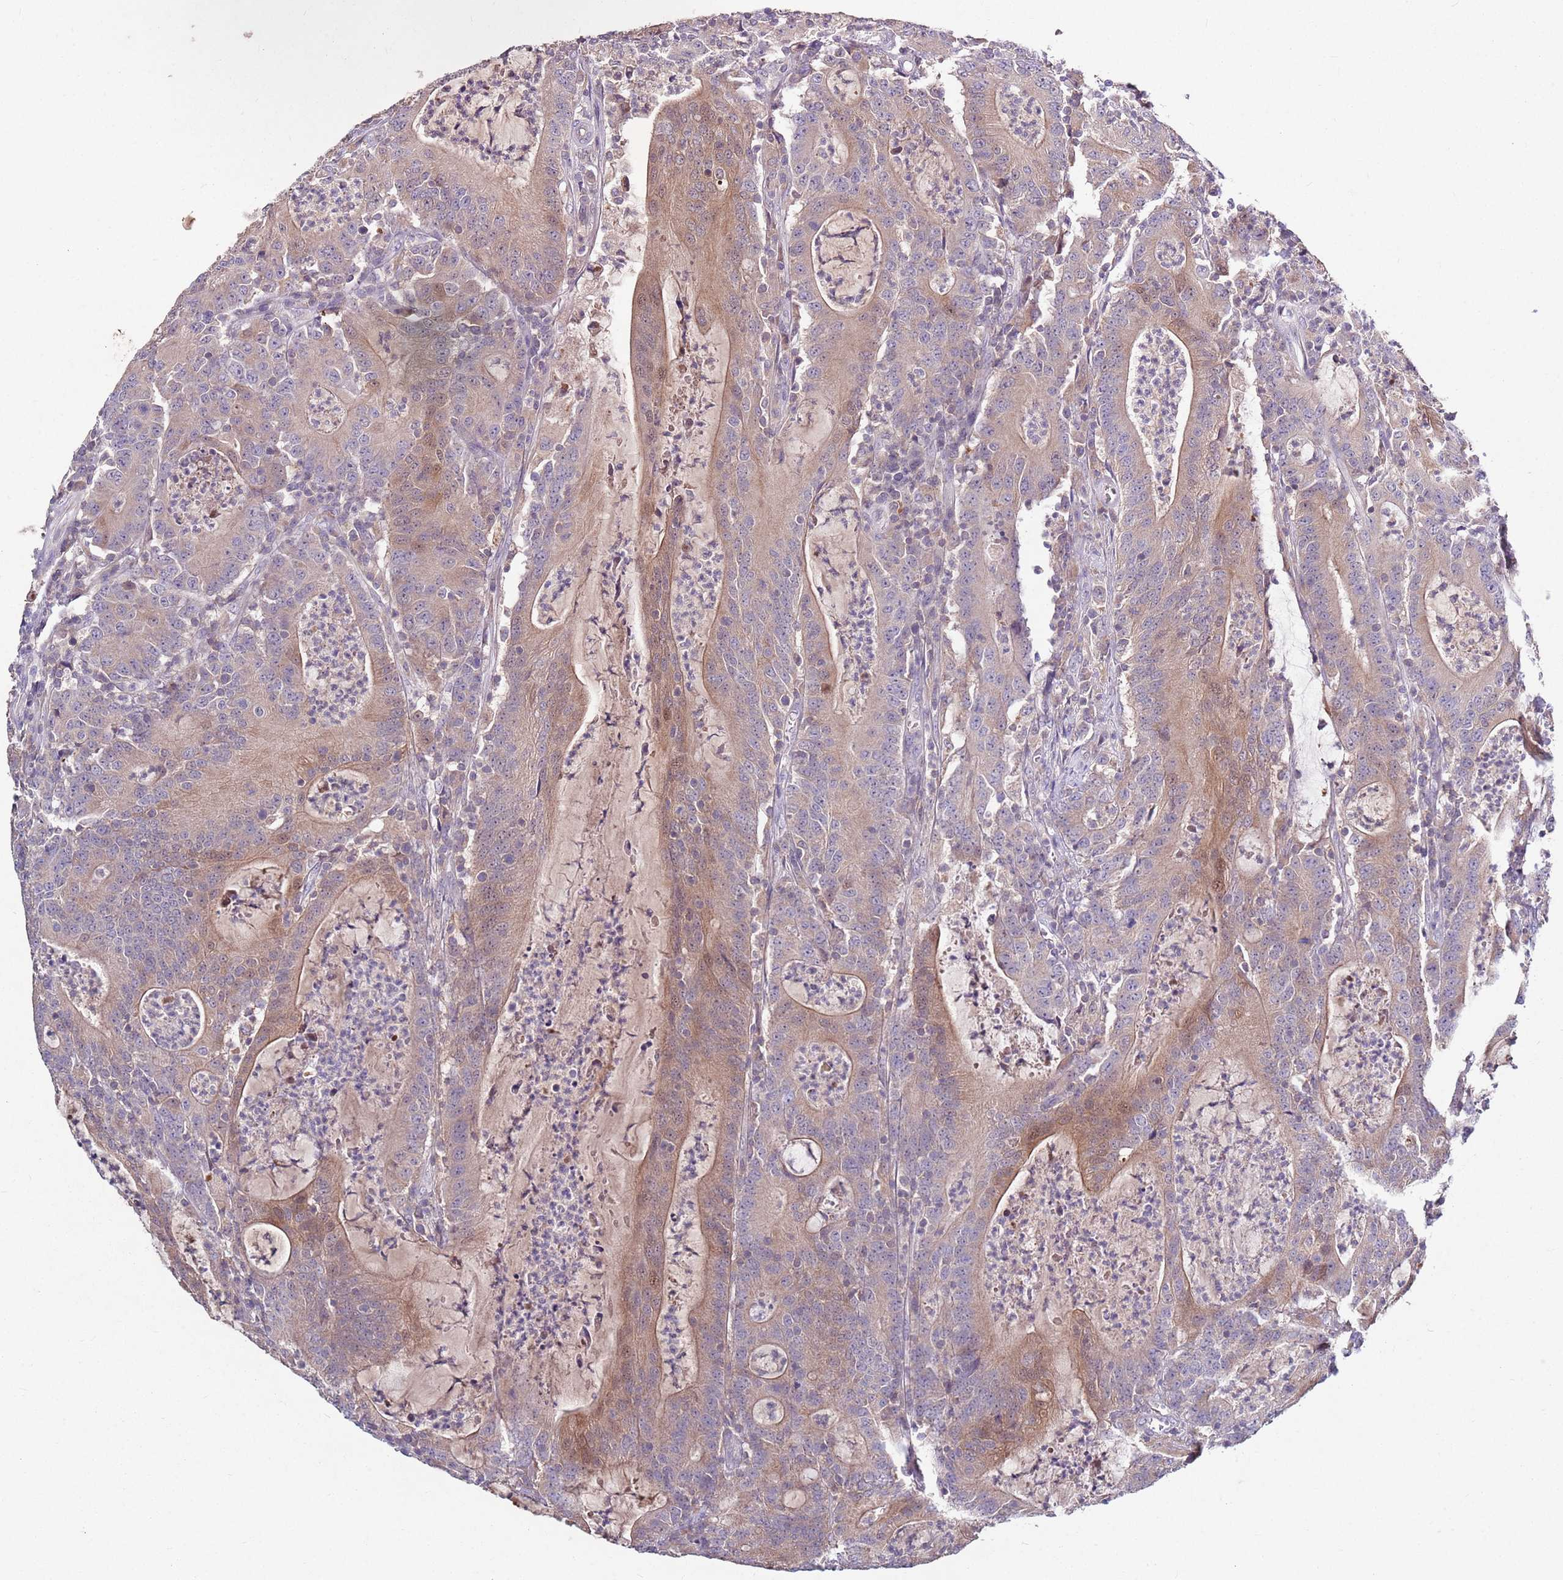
{"staining": {"intensity": "moderate", "quantity": "25%-75%", "location": "cytoplasmic/membranous,nuclear"}, "tissue": "colorectal cancer", "cell_type": "Tumor cells", "image_type": "cancer", "snomed": [{"axis": "morphology", "description": "Adenocarcinoma, NOS"}, {"axis": "topography", "description": "Colon"}], "caption": "High-magnification brightfield microscopy of adenocarcinoma (colorectal) stained with DAB (3,3'-diaminobenzidine) (brown) and counterstained with hematoxylin (blue). tumor cells exhibit moderate cytoplasmic/membranous and nuclear expression is present in about25%-75% of cells.", "gene": "NRDE2", "patient": {"sex": "male", "age": 83}}